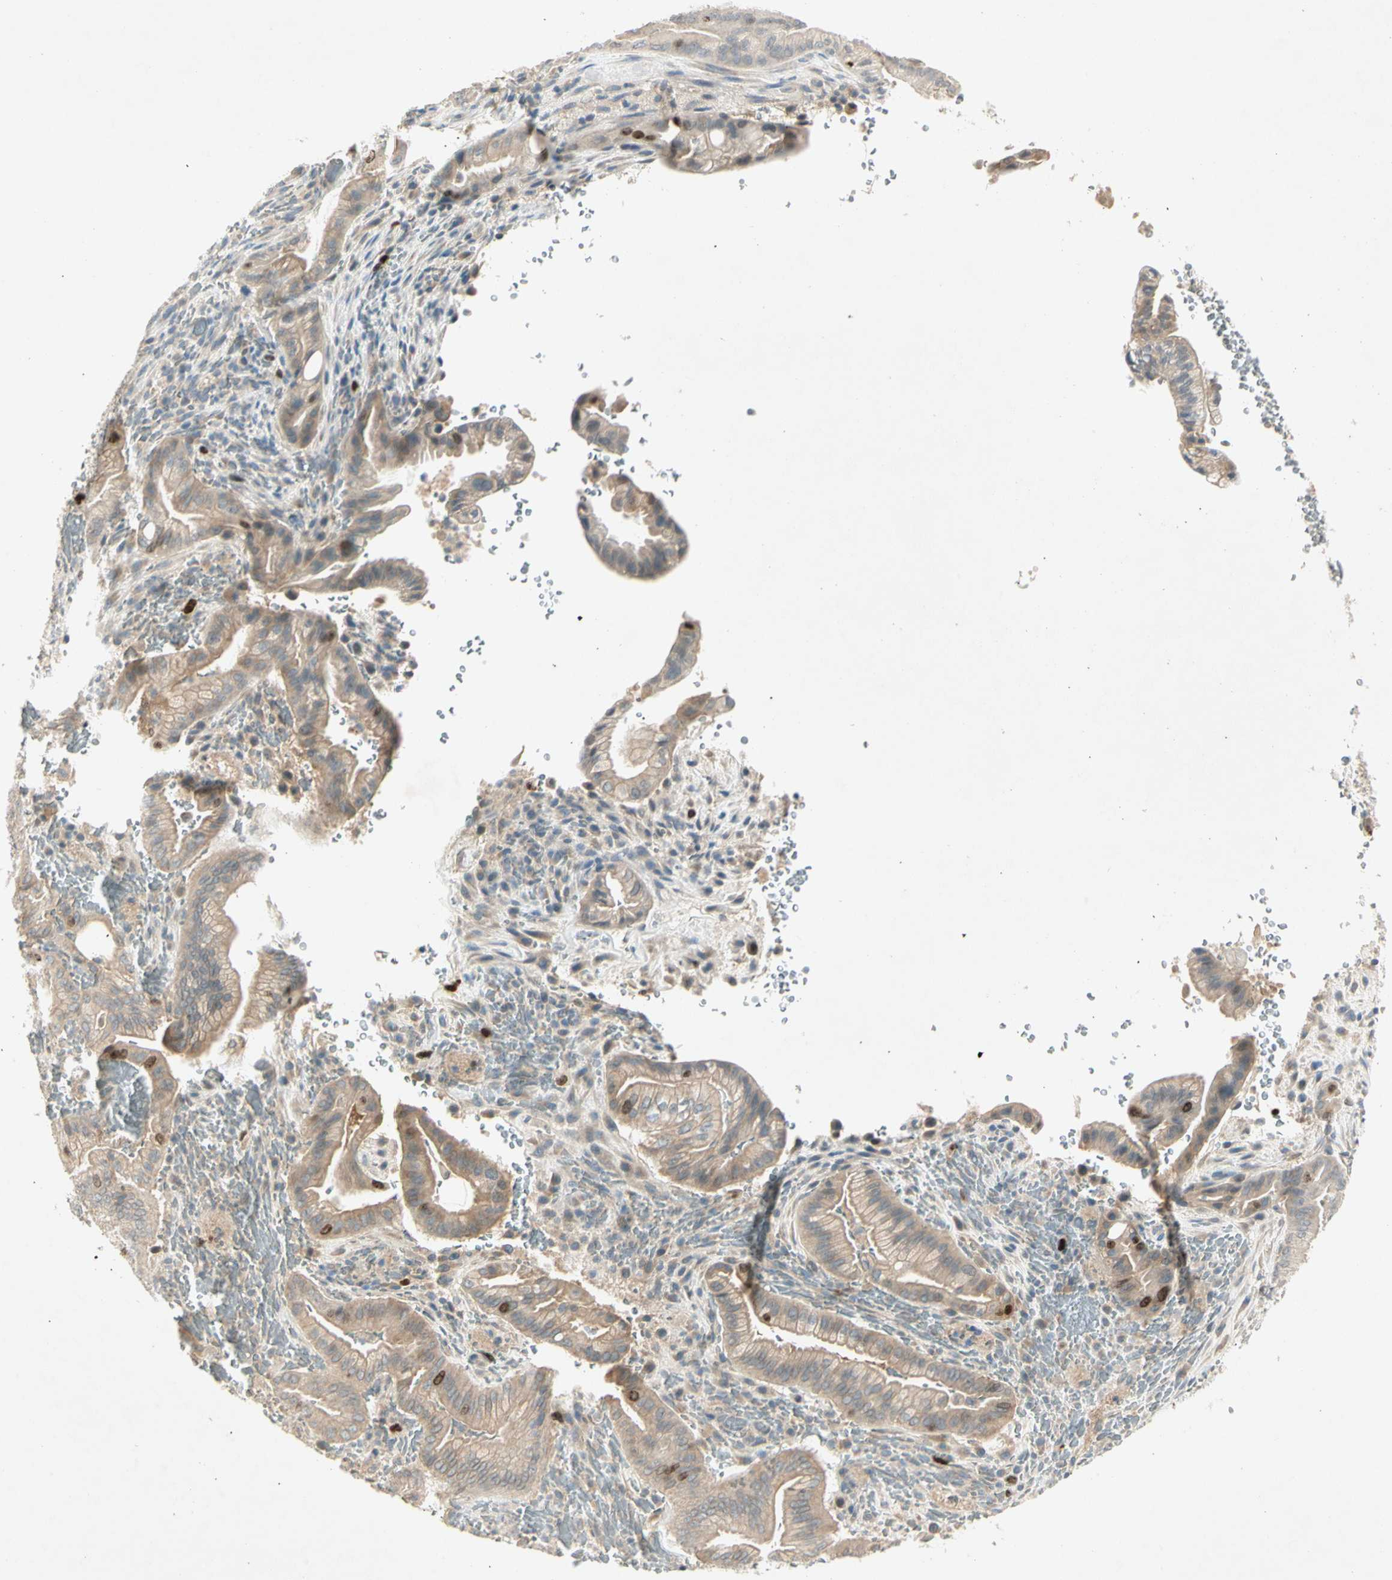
{"staining": {"intensity": "strong", "quantity": "<25%", "location": "nuclear"}, "tissue": "liver cancer", "cell_type": "Tumor cells", "image_type": "cancer", "snomed": [{"axis": "morphology", "description": "Cholangiocarcinoma"}, {"axis": "topography", "description": "Liver"}], "caption": "High-magnification brightfield microscopy of liver cholangiocarcinoma stained with DAB (3,3'-diaminobenzidine) (brown) and counterstained with hematoxylin (blue). tumor cells exhibit strong nuclear staining is present in approximately<25% of cells.", "gene": "PITX1", "patient": {"sex": "female", "age": 68}}